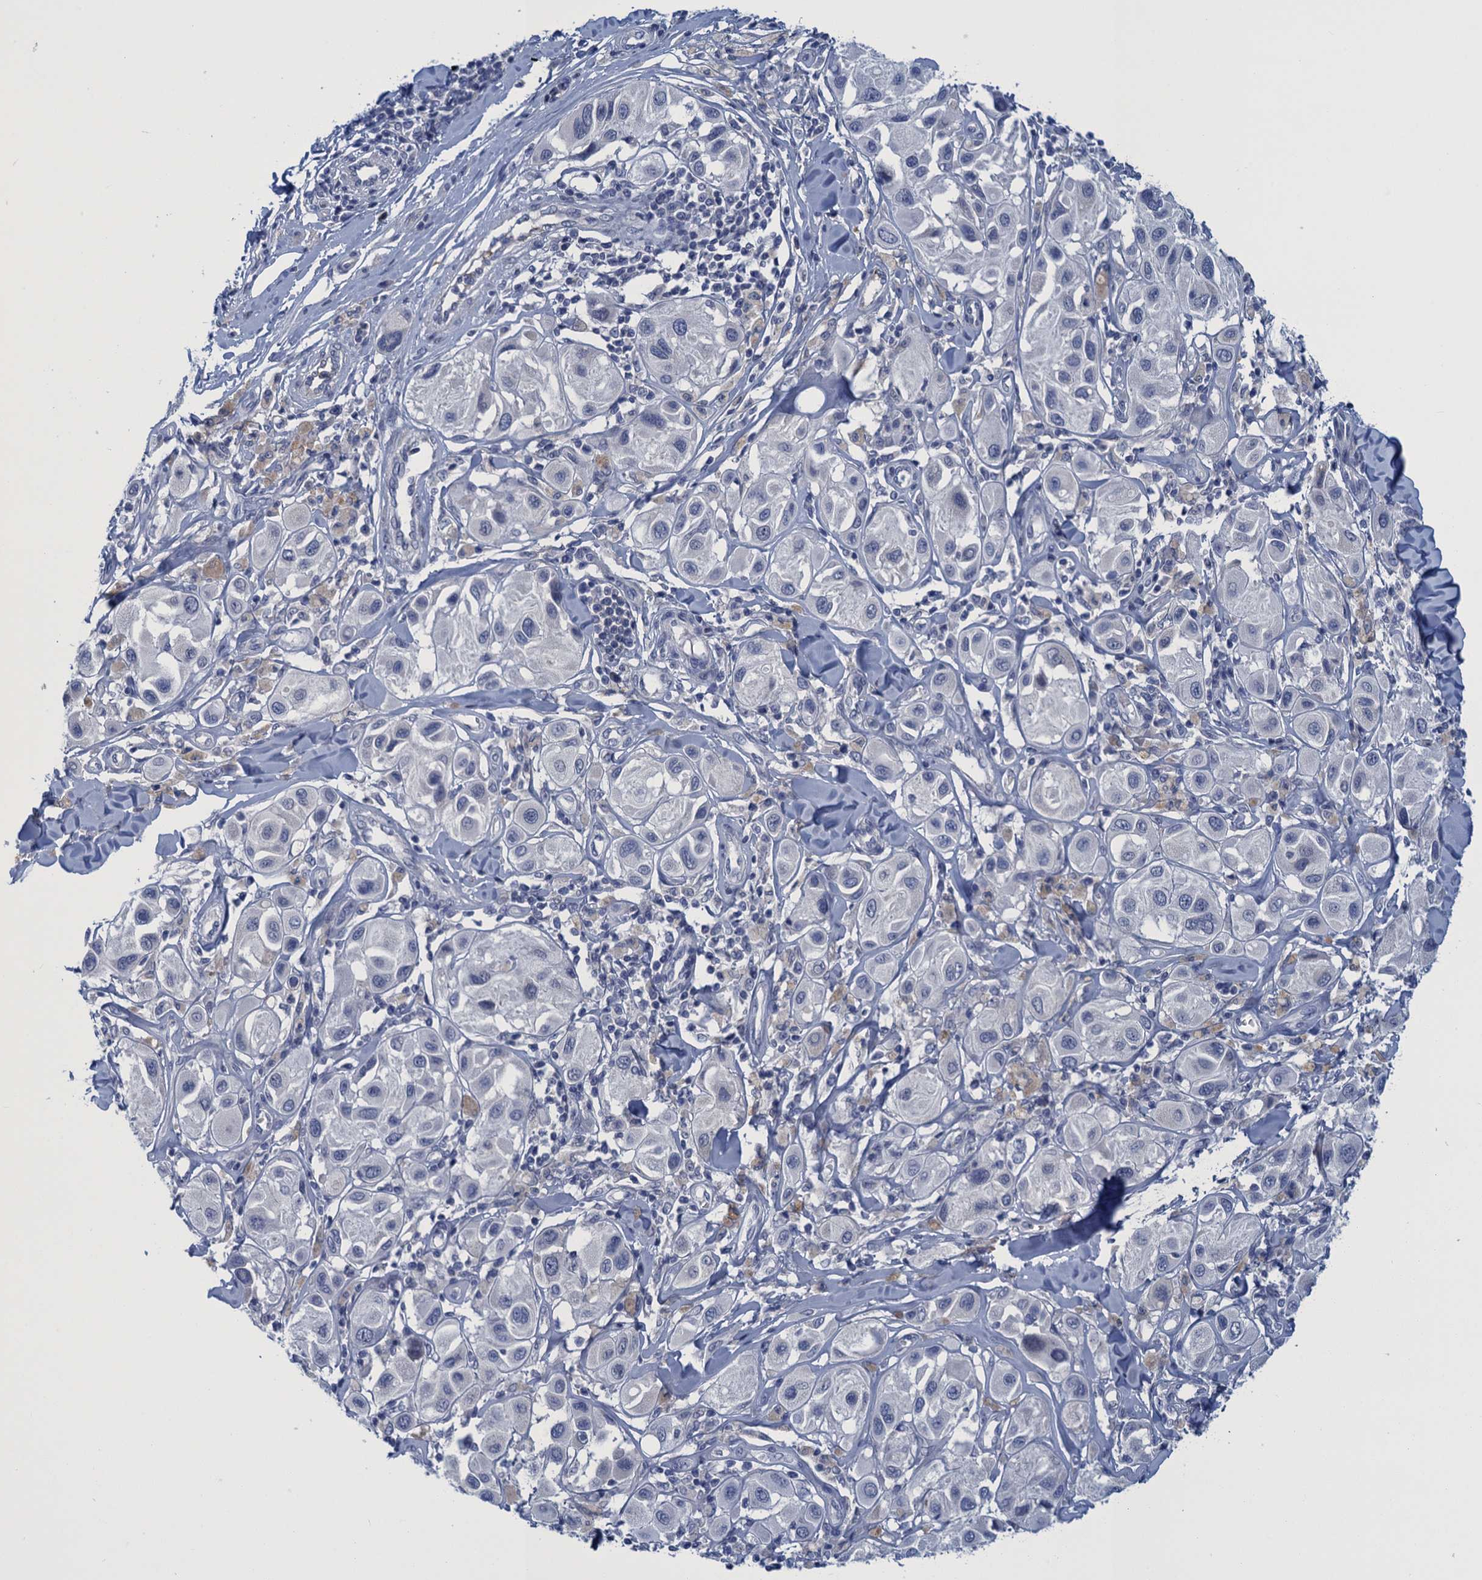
{"staining": {"intensity": "negative", "quantity": "none", "location": "none"}, "tissue": "melanoma", "cell_type": "Tumor cells", "image_type": "cancer", "snomed": [{"axis": "morphology", "description": "Malignant melanoma, Metastatic site"}, {"axis": "topography", "description": "Skin"}], "caption": "There is no significant staining in tumor cells of melanoma.", "gene": "SCEL", "patient": {"sex": "male", "age": 41}}